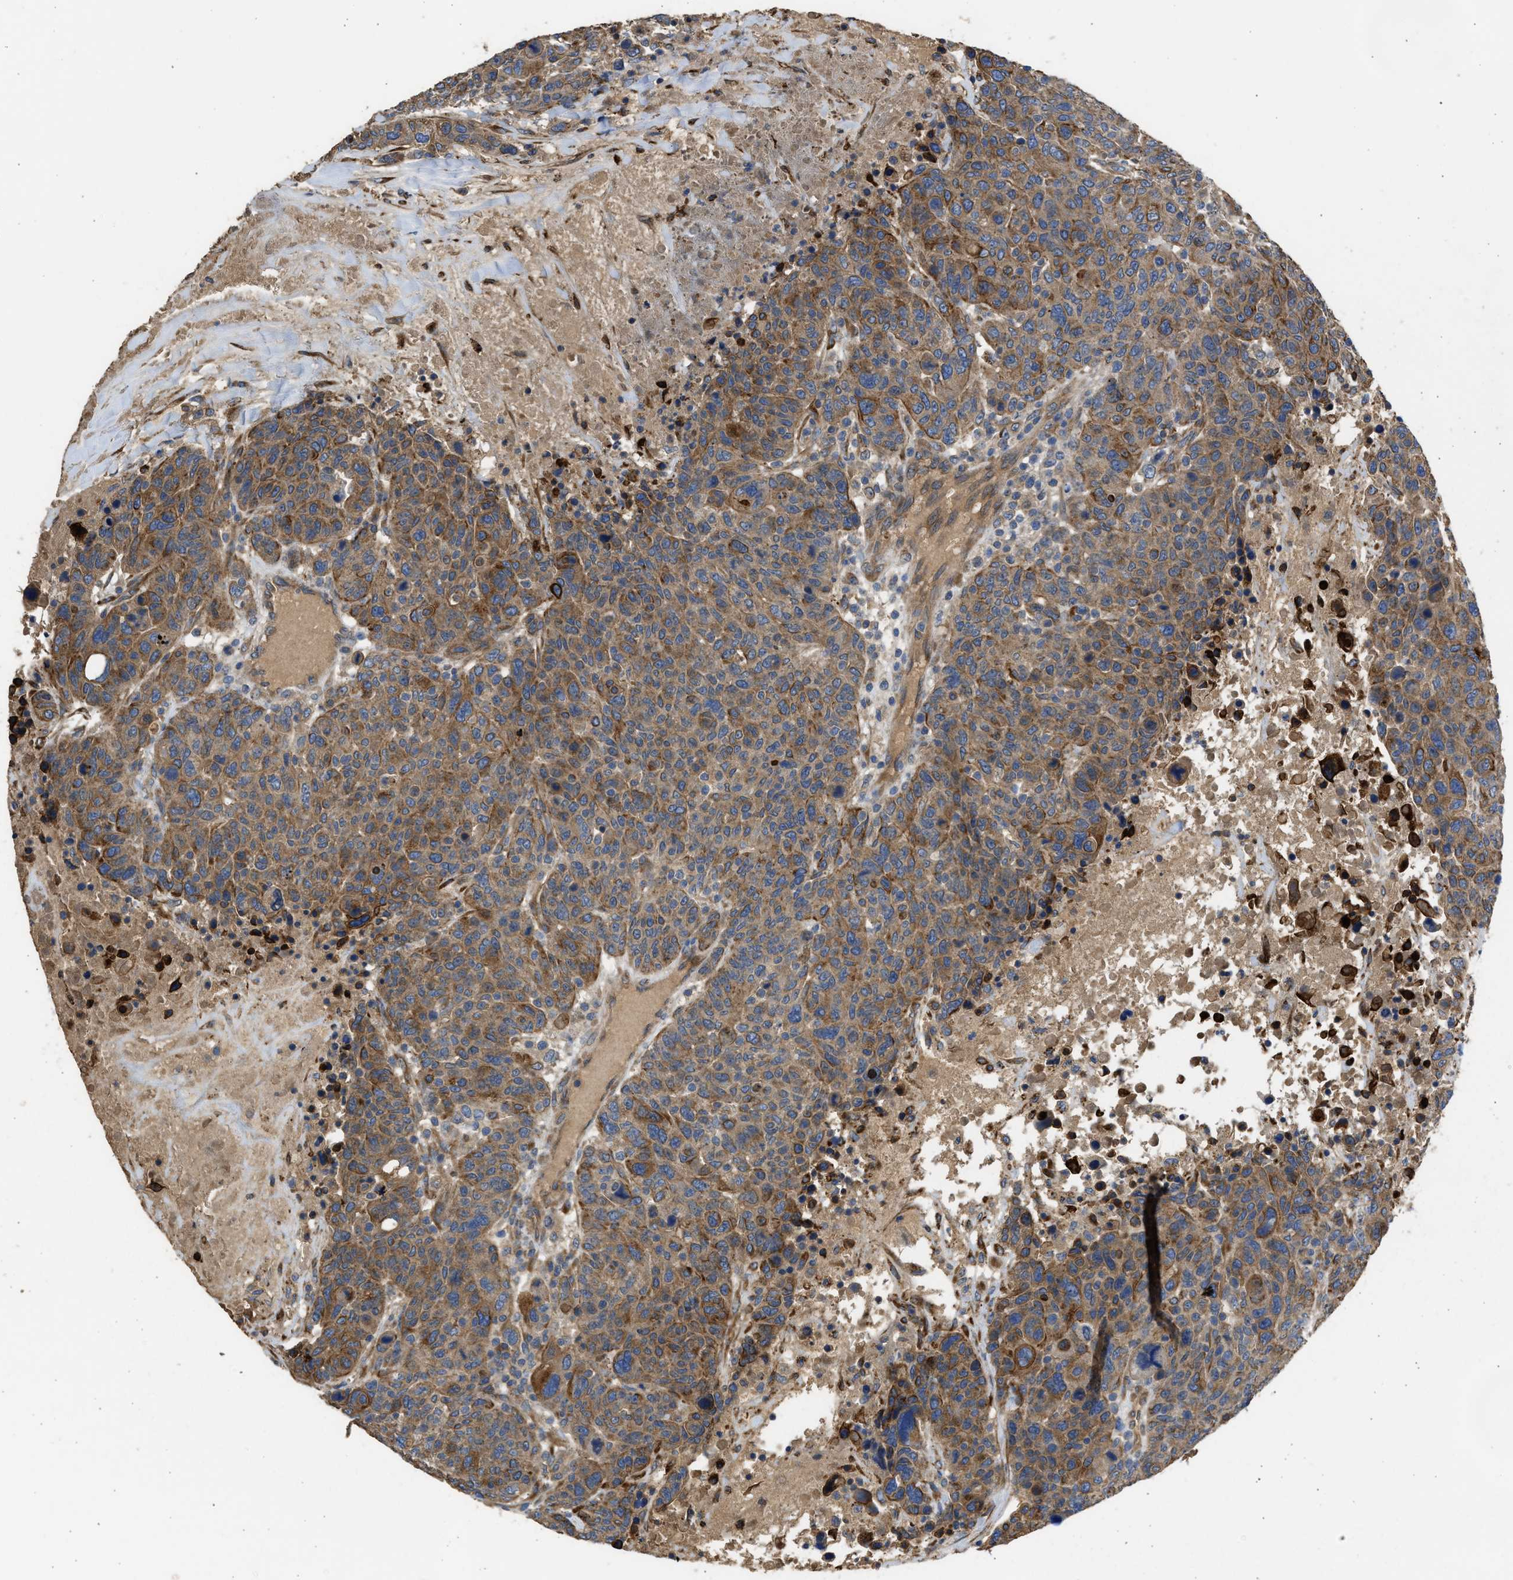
{"staining": {"intensity": "moderate", "quantity": ">75%", "location": "cytoplasmic/membranous"}, "tissue": "breast cancer", "cell_type": "Tumor cells", "image_type": "cancer", "snomed": [{"axis": "morphology", "description": "Duct carcinoma"}, {"axis": "topography", "description": "Breast"}], "caption": "Invasive ductal carcinoma (breast) stained for a protein (brown) demonstrates moderate cytoplasmic/membranous positive staining in approximately >75% of tumor cells.", "gene": "CSRNP2", "patient": {"sex": "female", "age": 37}}